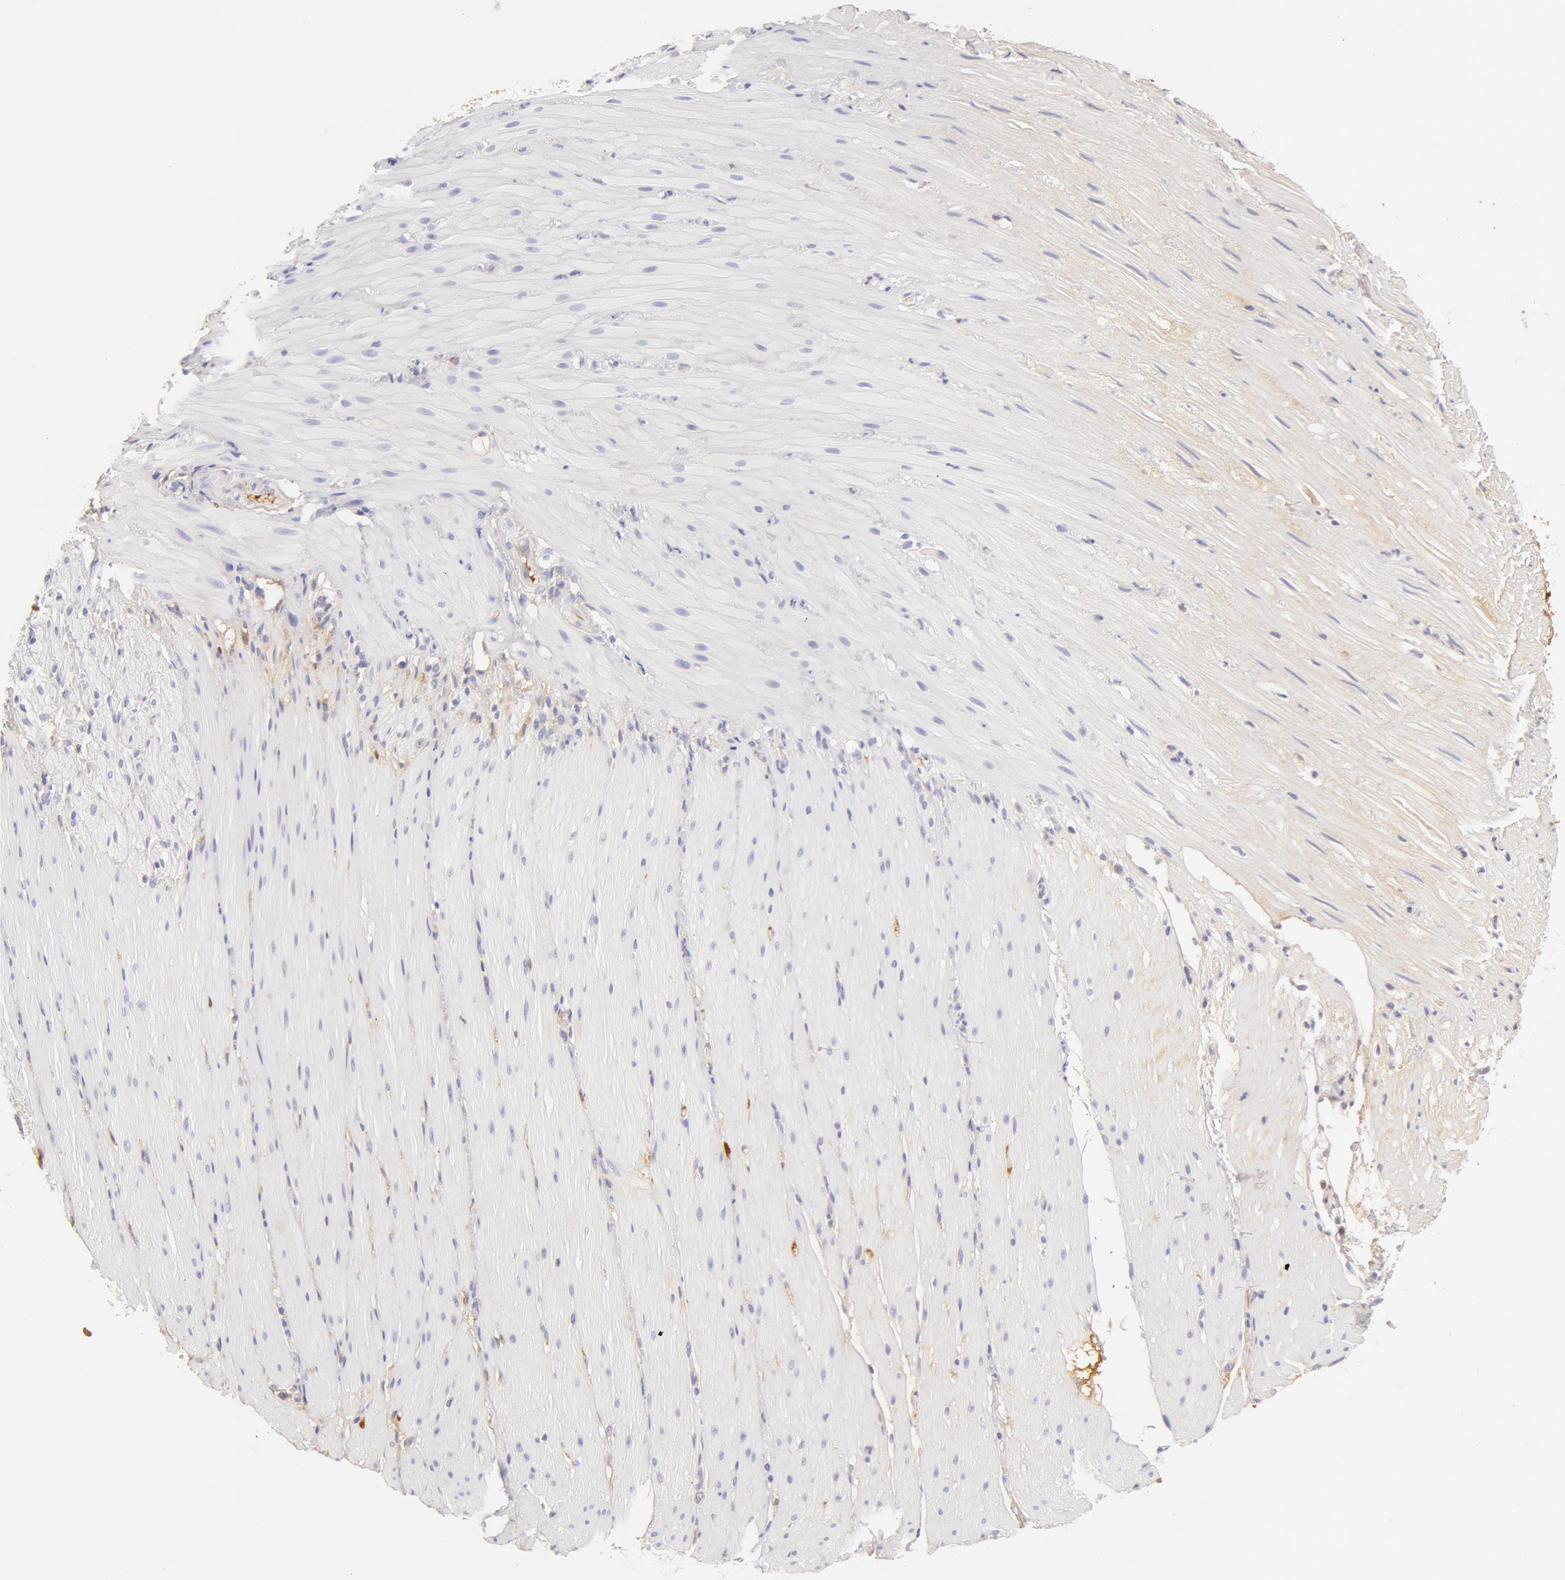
{"staining": {"intensity": "weak", "quantity": "<25%", "location": "cytoplasmic/membranous"}, "tissue": "smooth muscle", "cell_type": "Smooth muscle cells", "image_type": "normal", "snomed": [{"axis": "morphology", "description": "Normal tissue, NOS"}, {"axis": "topography", "description": "Duodenum"}], "caption": "Histopathology image shows no protein positivity in smooth muscle cells of normal smooth muscle. (DAB (3,3'-diaminobenzidine) immunohistochemistry (IHC), high magnification).", "gene": "AHSG", "patient": {"sex": "male", "age": 63}}